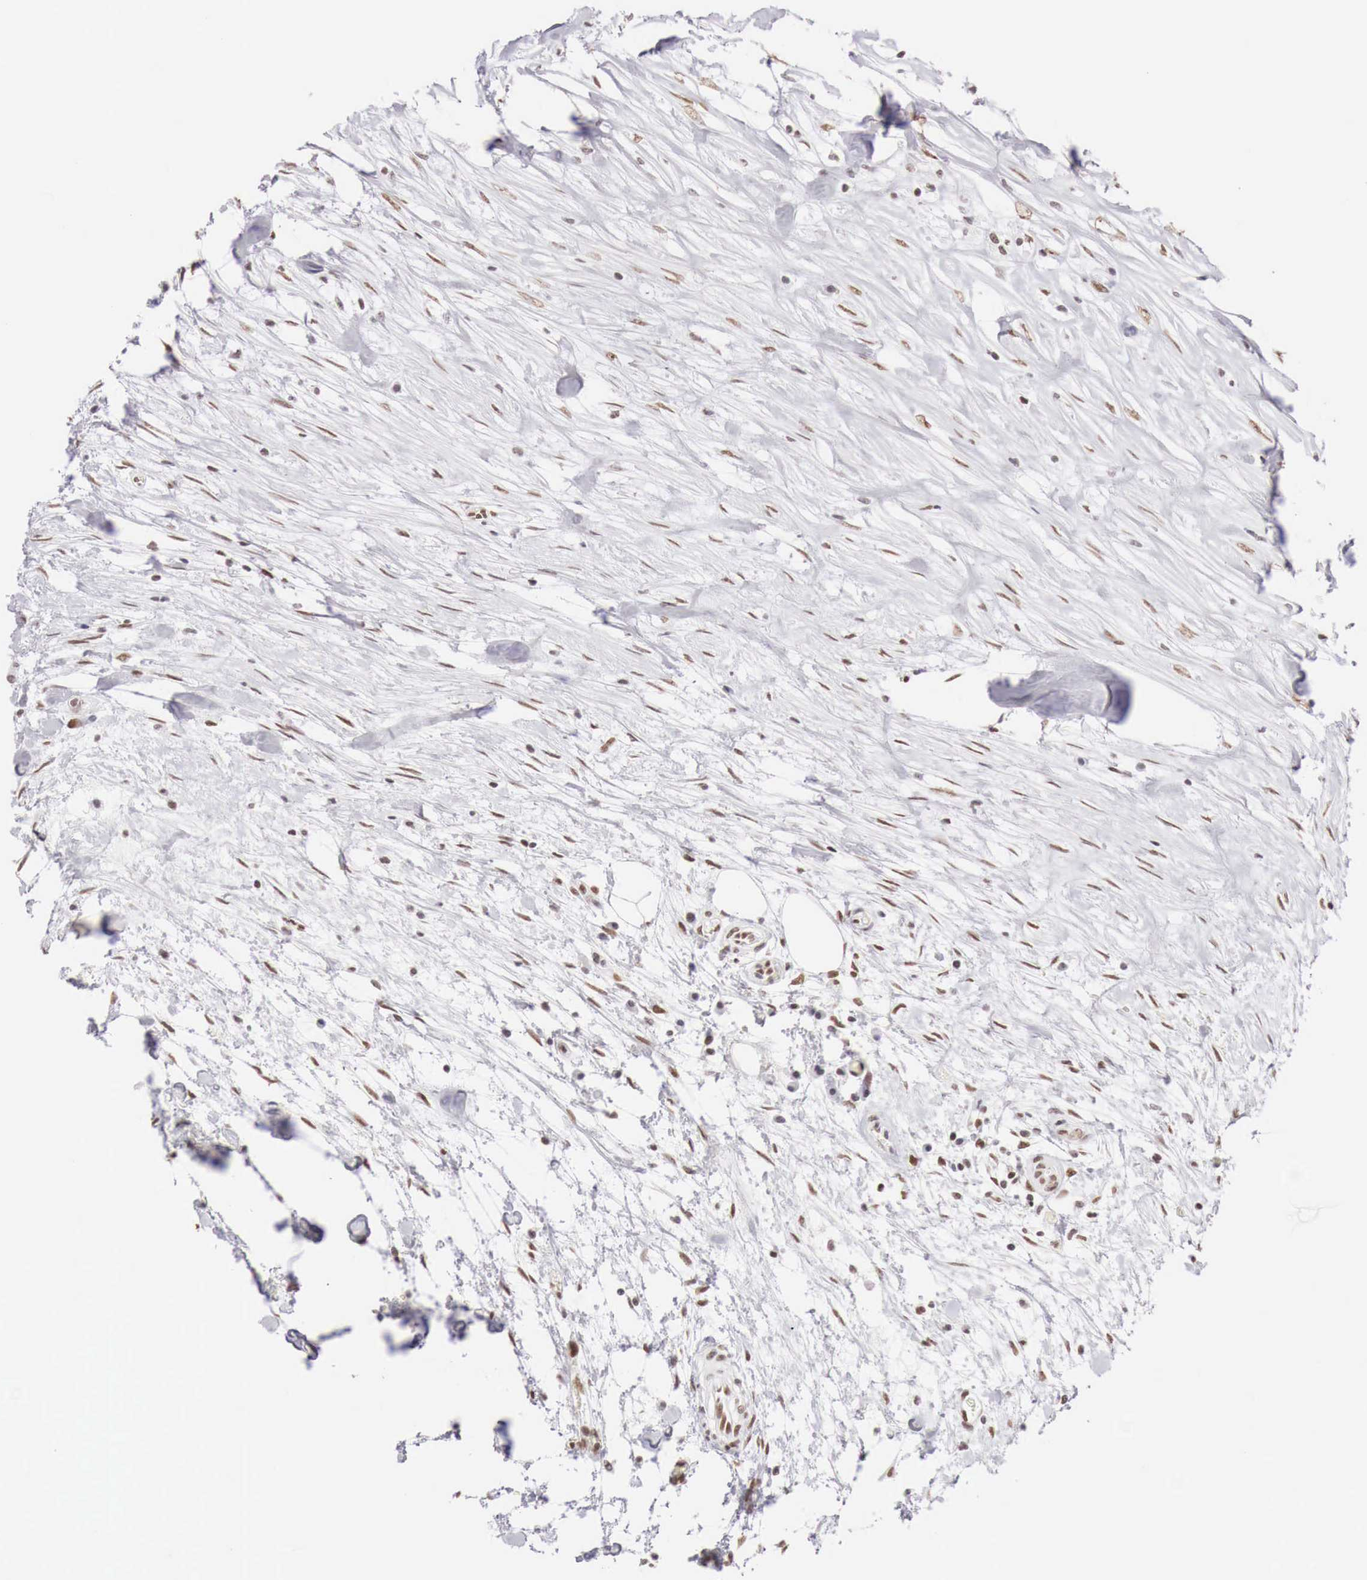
{"staining": {"intensity": "weak", "quantity": "25%-75%", "location": "nuclear"}, "tissue": "colorectal cancer", "cell_type": "Tumor cells", "image_type": "cancer", "snomed": [{"axis": "morphology", "description": "Adenocarcinoma, NOS"}, {"axis": "topography", "description": "Rectum"}], "caption": "Colorectal cancer was stained to show a protein in brown. There is low levels of weak nuclear staining in about 25%-75% of tumor cells. (DAB (3,3'-diaminobenzidine) = brown stain, brightfield microscopy at high magnification).", "gene": "PHF14", "patient": {"sex": "female", "age": 57}}